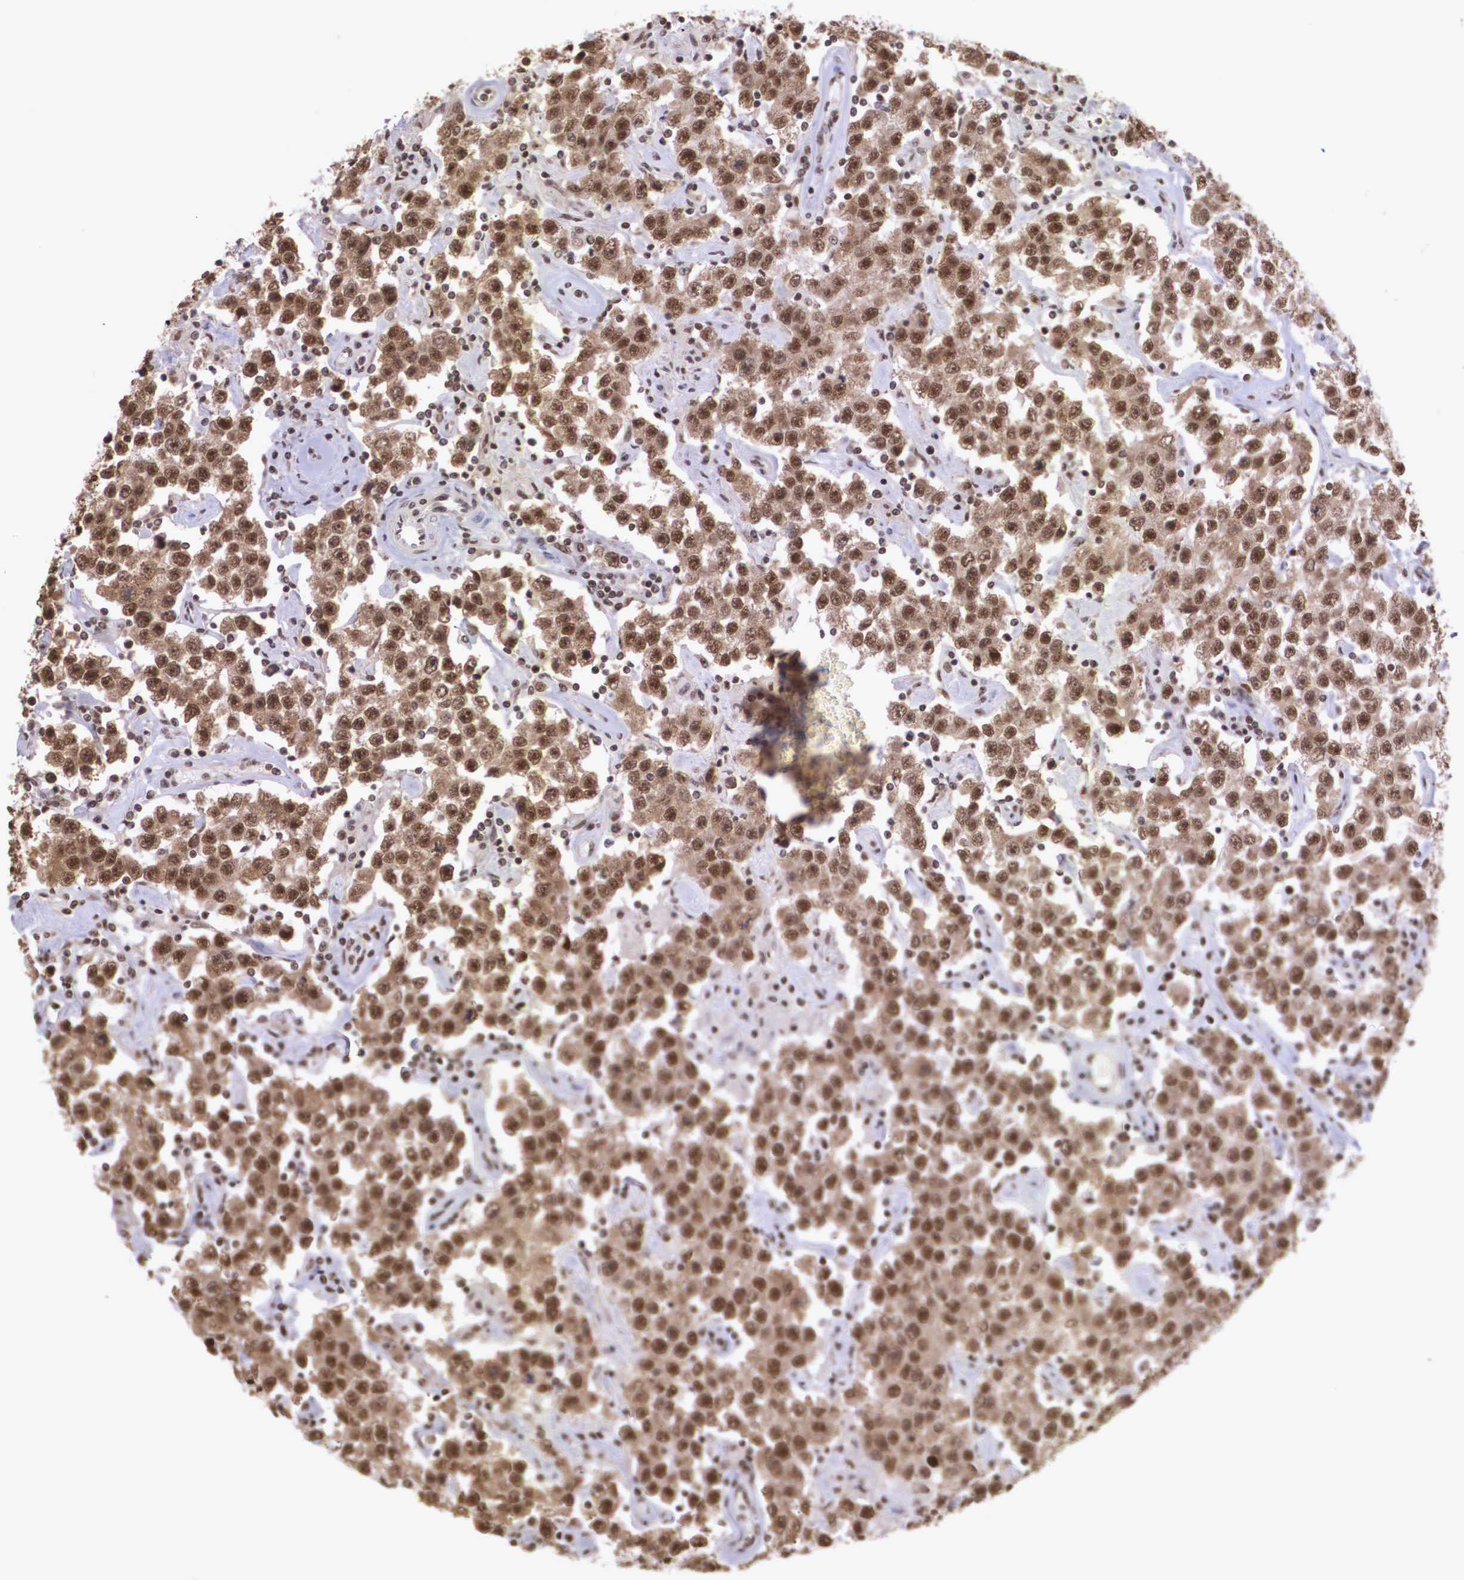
{"staining": {"intensity": "strong", "quantity": ">75%", "location": "cytoplasmic/membranous,nuclear"}, "tissue": "testis cancer", "cell_type": "Tumor cells", "image_type": "cancer", "snomed": [{"axis": "morphology", "description": "Seminoma, NOS"}, {"axis": "topography", "description": "Testis"}], "caption": "An IHC photomicrograph of neoplastic tissue is shown. Protein staining in brown highlights strong cytoplasmic/membranous and nuclear positivity in seminoma (testis) within tumor cells.", "gene": "POLR2F", "patient": {"sex": "male", "age": 52}}